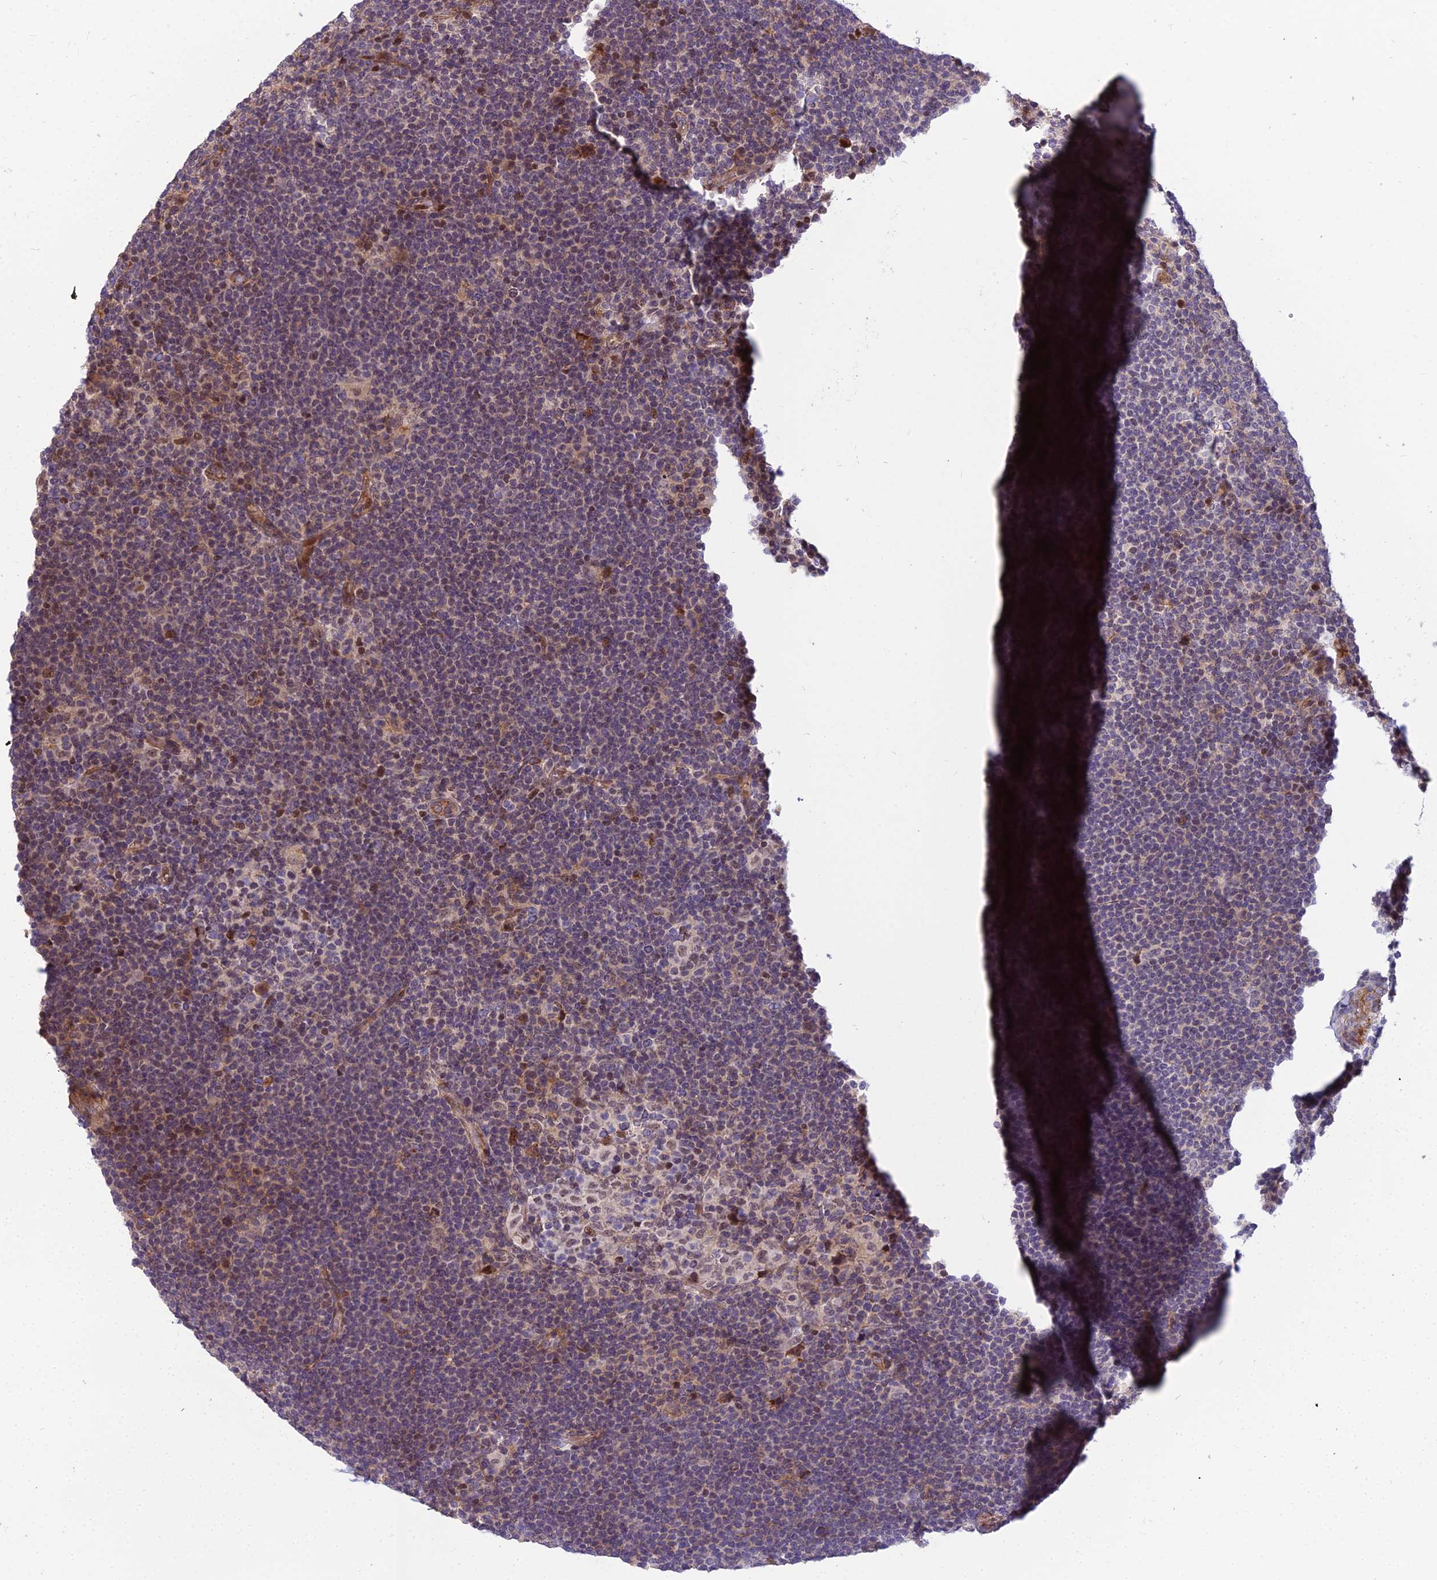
{"staining": {"intensity": "weak", "quantity": "<25%", "location": "nuclear"}, "tissue": "lymphoma", "cell_type": "Tumor cells", "image_type": "cancer", "snomed": [{"axis": "morphology", "description": "Hodgkin's disease, NOS"}, {"axis": "topography", "description": "Lymph node"}], "caption": "DAB immunohistochemical staining of human Hodgkin's disease displays no significant expression in tumor cells.", "gene": "GLYATL3", "patient": {"sex": "female", "age": 57}}